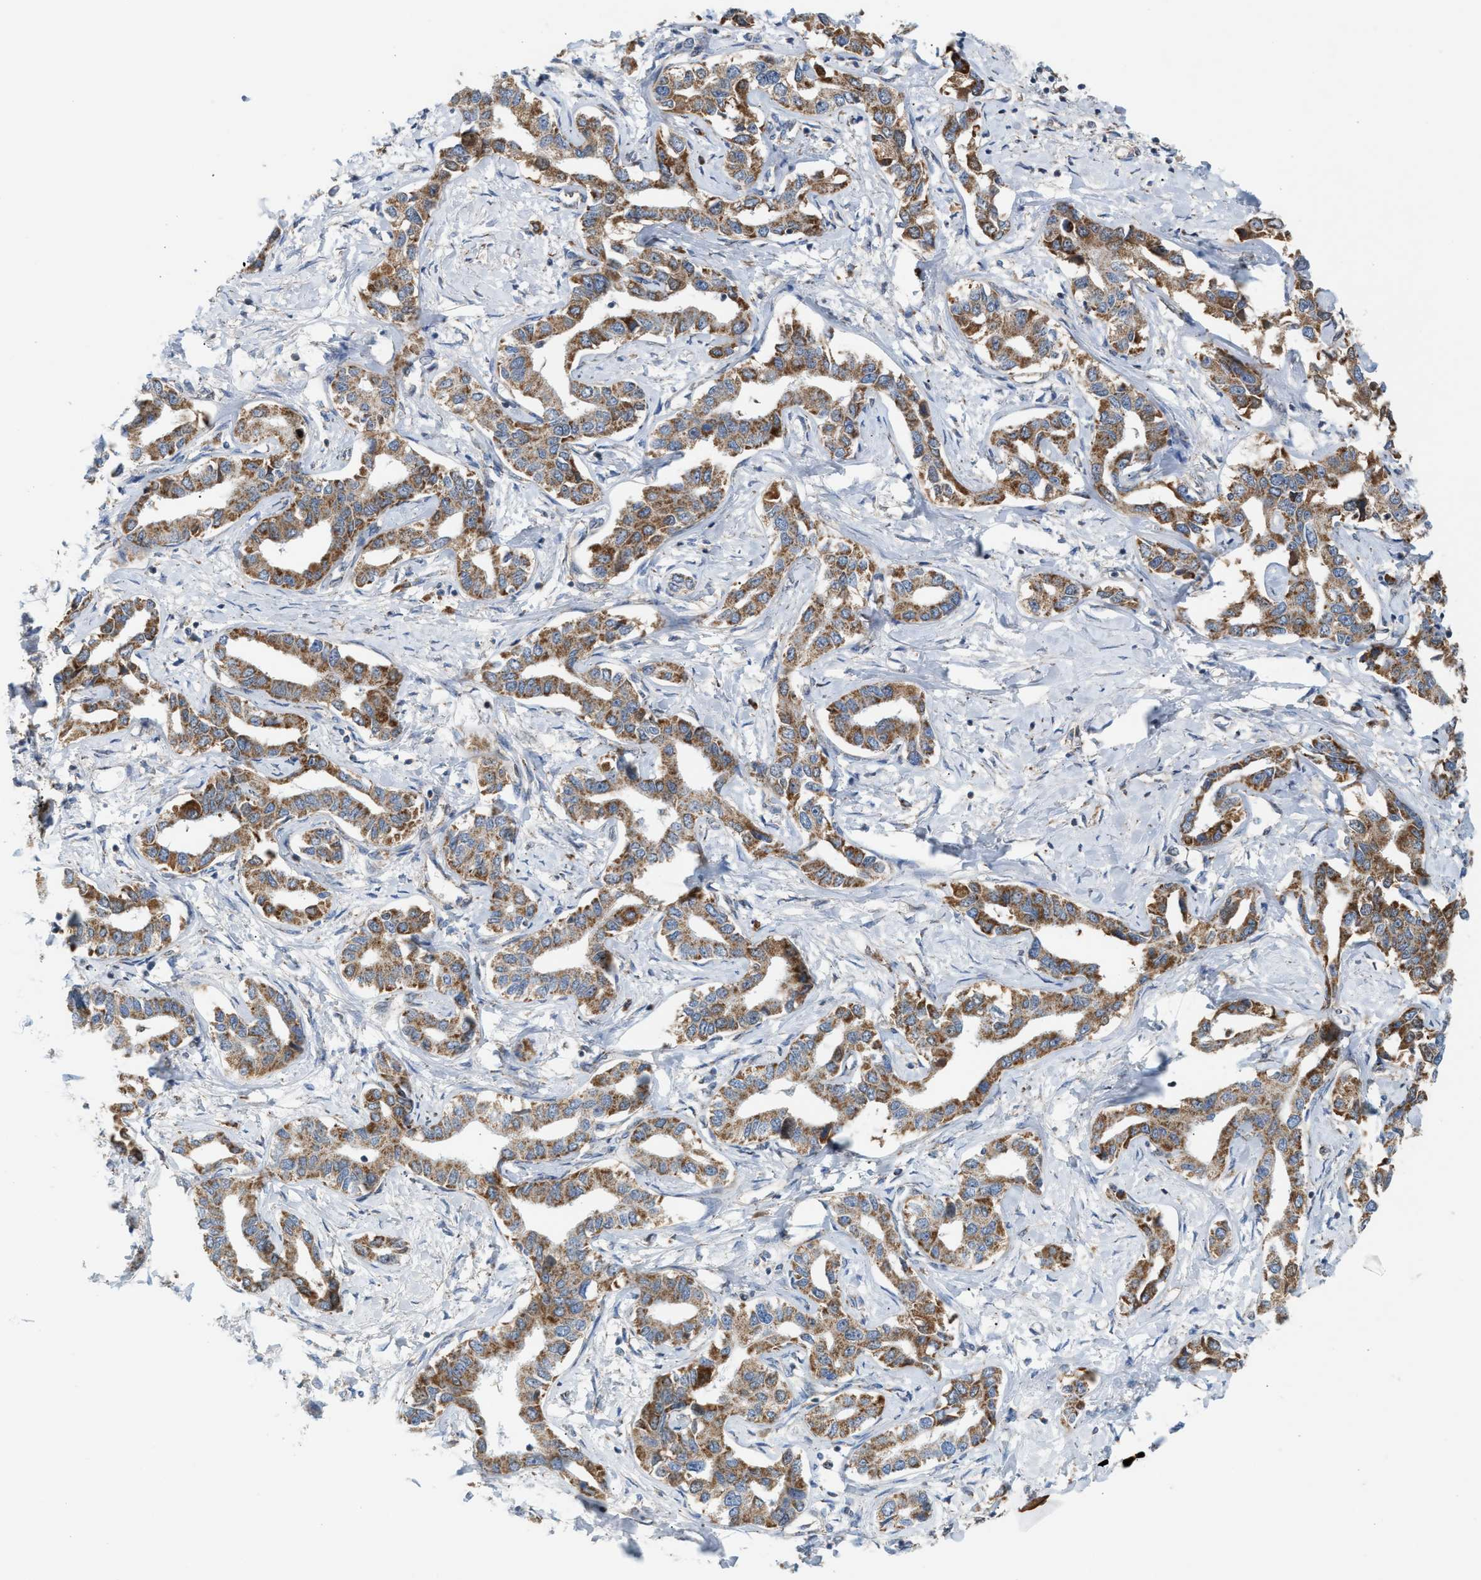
{"staining": {"intensity": "moderate", "quantity": ">75%", "location": "cytoplasmic/membranous"}, "tissue": "liver cancer", "cell_type": "Tumor cells", "image_type": "cancer", "snomed": [{"axis": "morphology", "description": "Cholangiocarcinoma"}, {"axis": "topography", "description": "Liver"}], "caption": "Cholangiocarcinoma (liver) stained with DAB (3,3'-diaminobenzidine) immunohistochemistry (IHC) exhibits medium levels of moderate cytoplasmic/membranous expression in approximately >75% of tumor cells. The staining was performed using DAB to visualize the protein expression in brown, while the nuclei were stained in blue with hematoxylin (Magnification: 20x).", "gene": "PMPCA", "patient": {"sex": "male", "age": 59}}